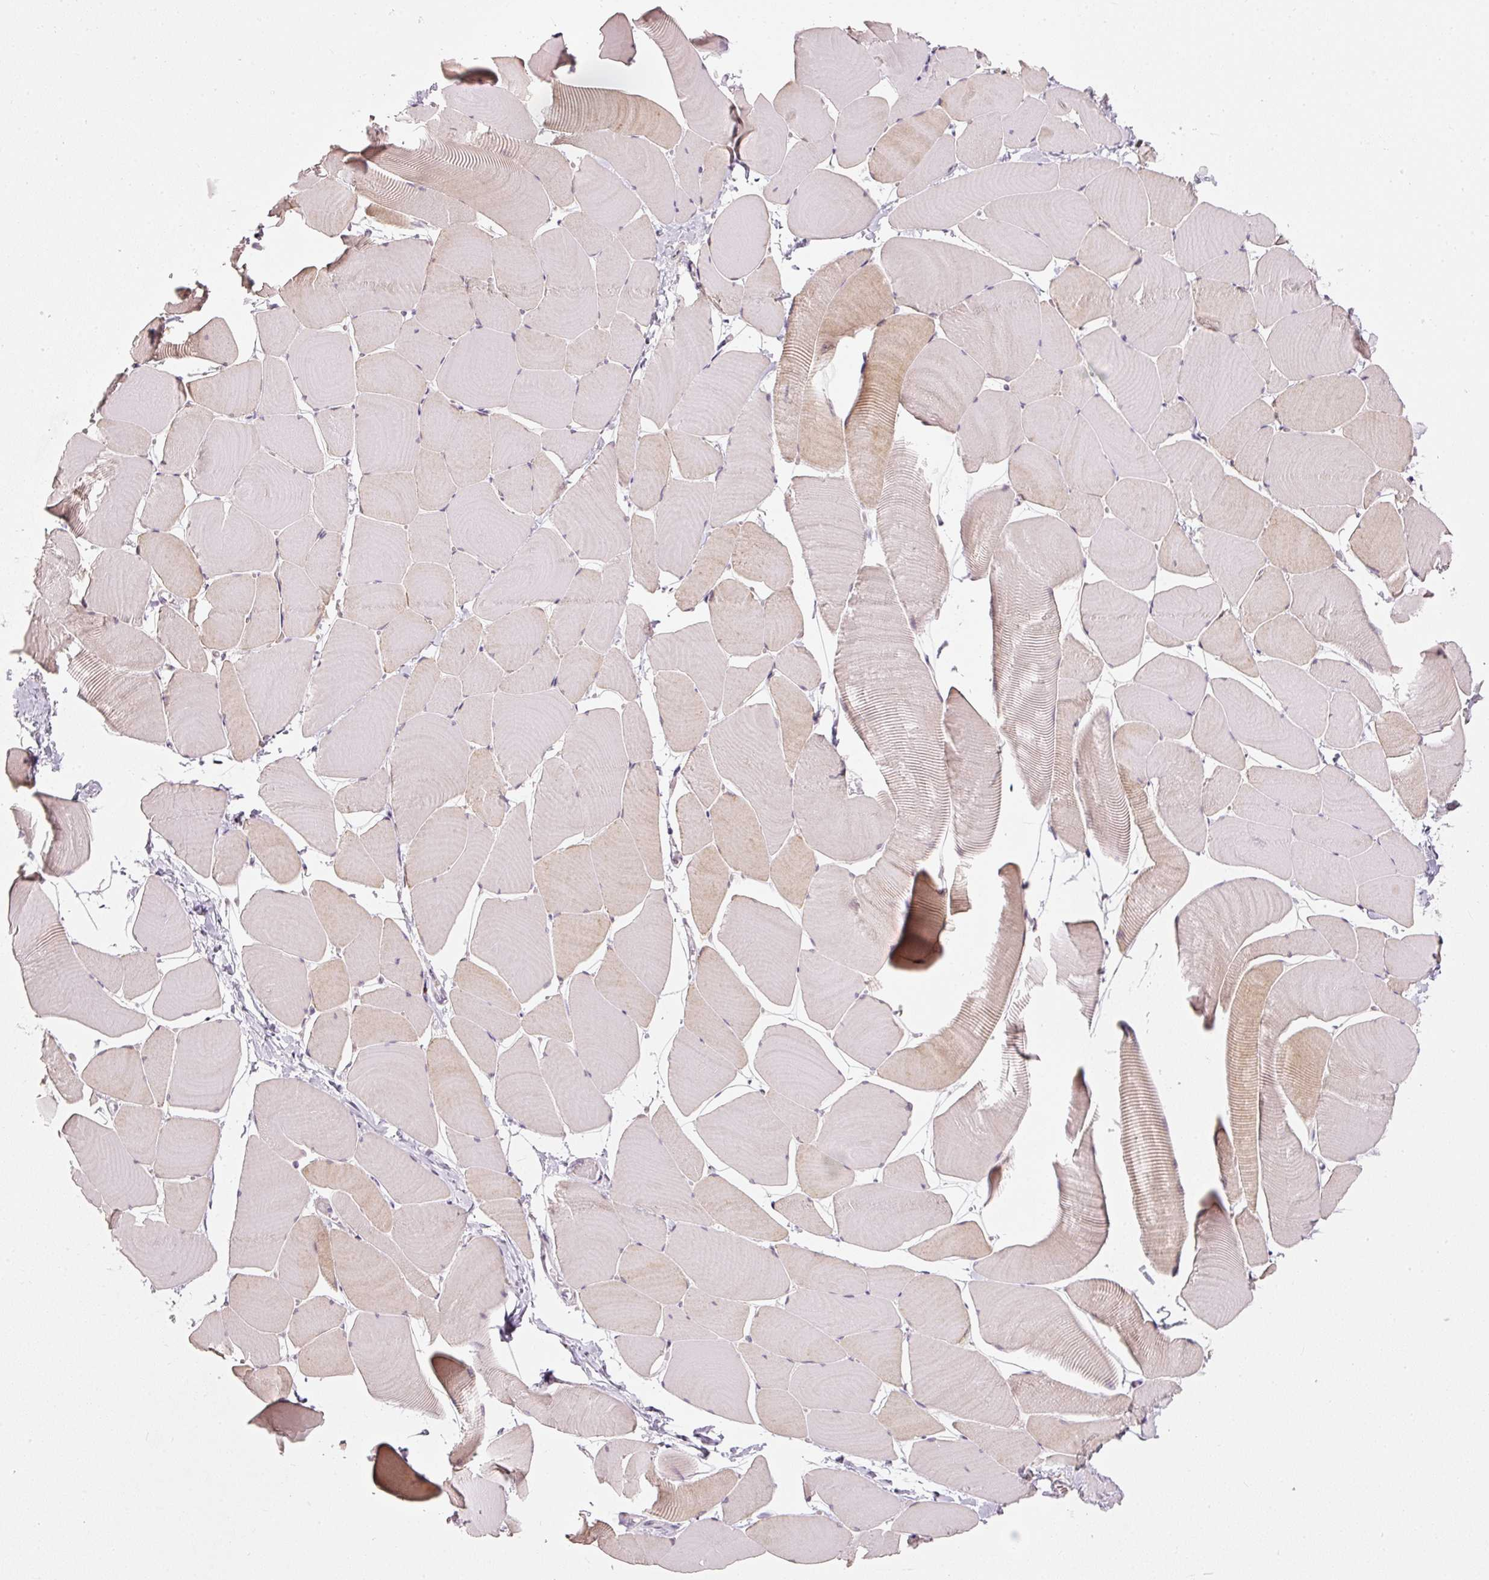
{"staining": {"intensity": "weak", "quantity": "25%-75%", "location": "cytoplasmic/membranous"}, "tissue": "skeletal muscle", "cell_type": "Myocytes", "image_type": "normal", "snomed": [{"axis": "morphology", "description": "Normal tissue, NOS"}, {"axis": "topography", "description": "Skeletal muscle"}], "caption": "Myocytes reveal low levels of weak cytoplasmic/membranous staining in about 25%-75% of cells in normal skeletal muscle. The staining was performed using DAB to visualize the protein expression in brown, while the nuclei were stained in blue with hematoxylin (Magnification: 20x).", "gene": "MTHFD1L", "patient": {"sex": "male", "age": 25}}